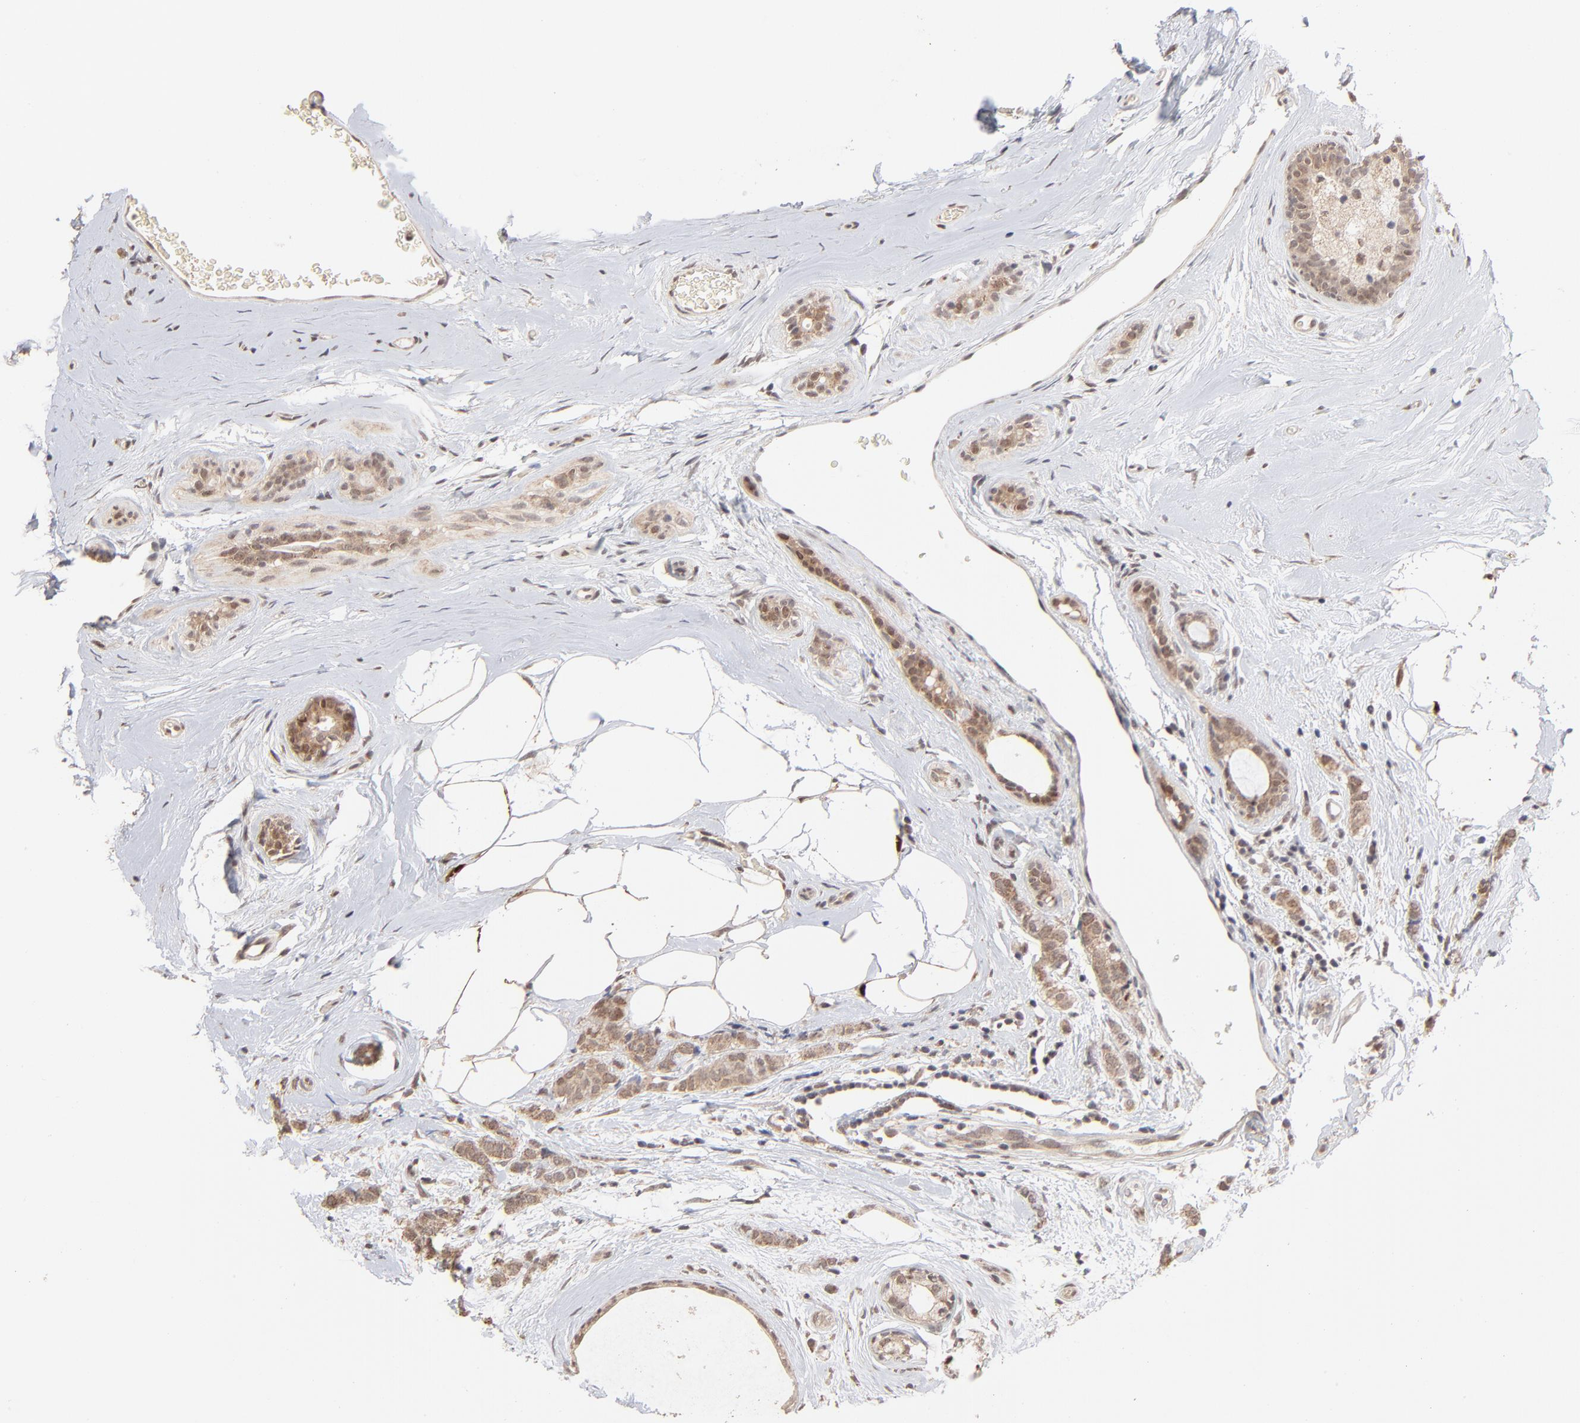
{"staining": {"intensity": "moderate", "quantity": "25%-75%", "location": "cytoplasmic/membranous,nuclear"}, "tissue": "breast cancer", "cell_type": "Tumor cells", "image_type": "cancer", "snomed": [{"axis": "morphology", "description": "Lobular carcinoma"}, {"axis": "topography", "description": "Breast"}], "caption": "Breast cancer was stained to show a protein in brown. There is medium levels of moderate cytoplasmic/membranous and nuclear positivity in approximately 25%-75% of tumor cells. The staining was performed using DAB (3,3'-diaminobenzidine) to visualize the protein expression in brown, while the nuclei were stained in blue with hematoxylin (Magnification: 20x).", "gene": "MSL2", "patient": {"sex": "female", "age": 60}}